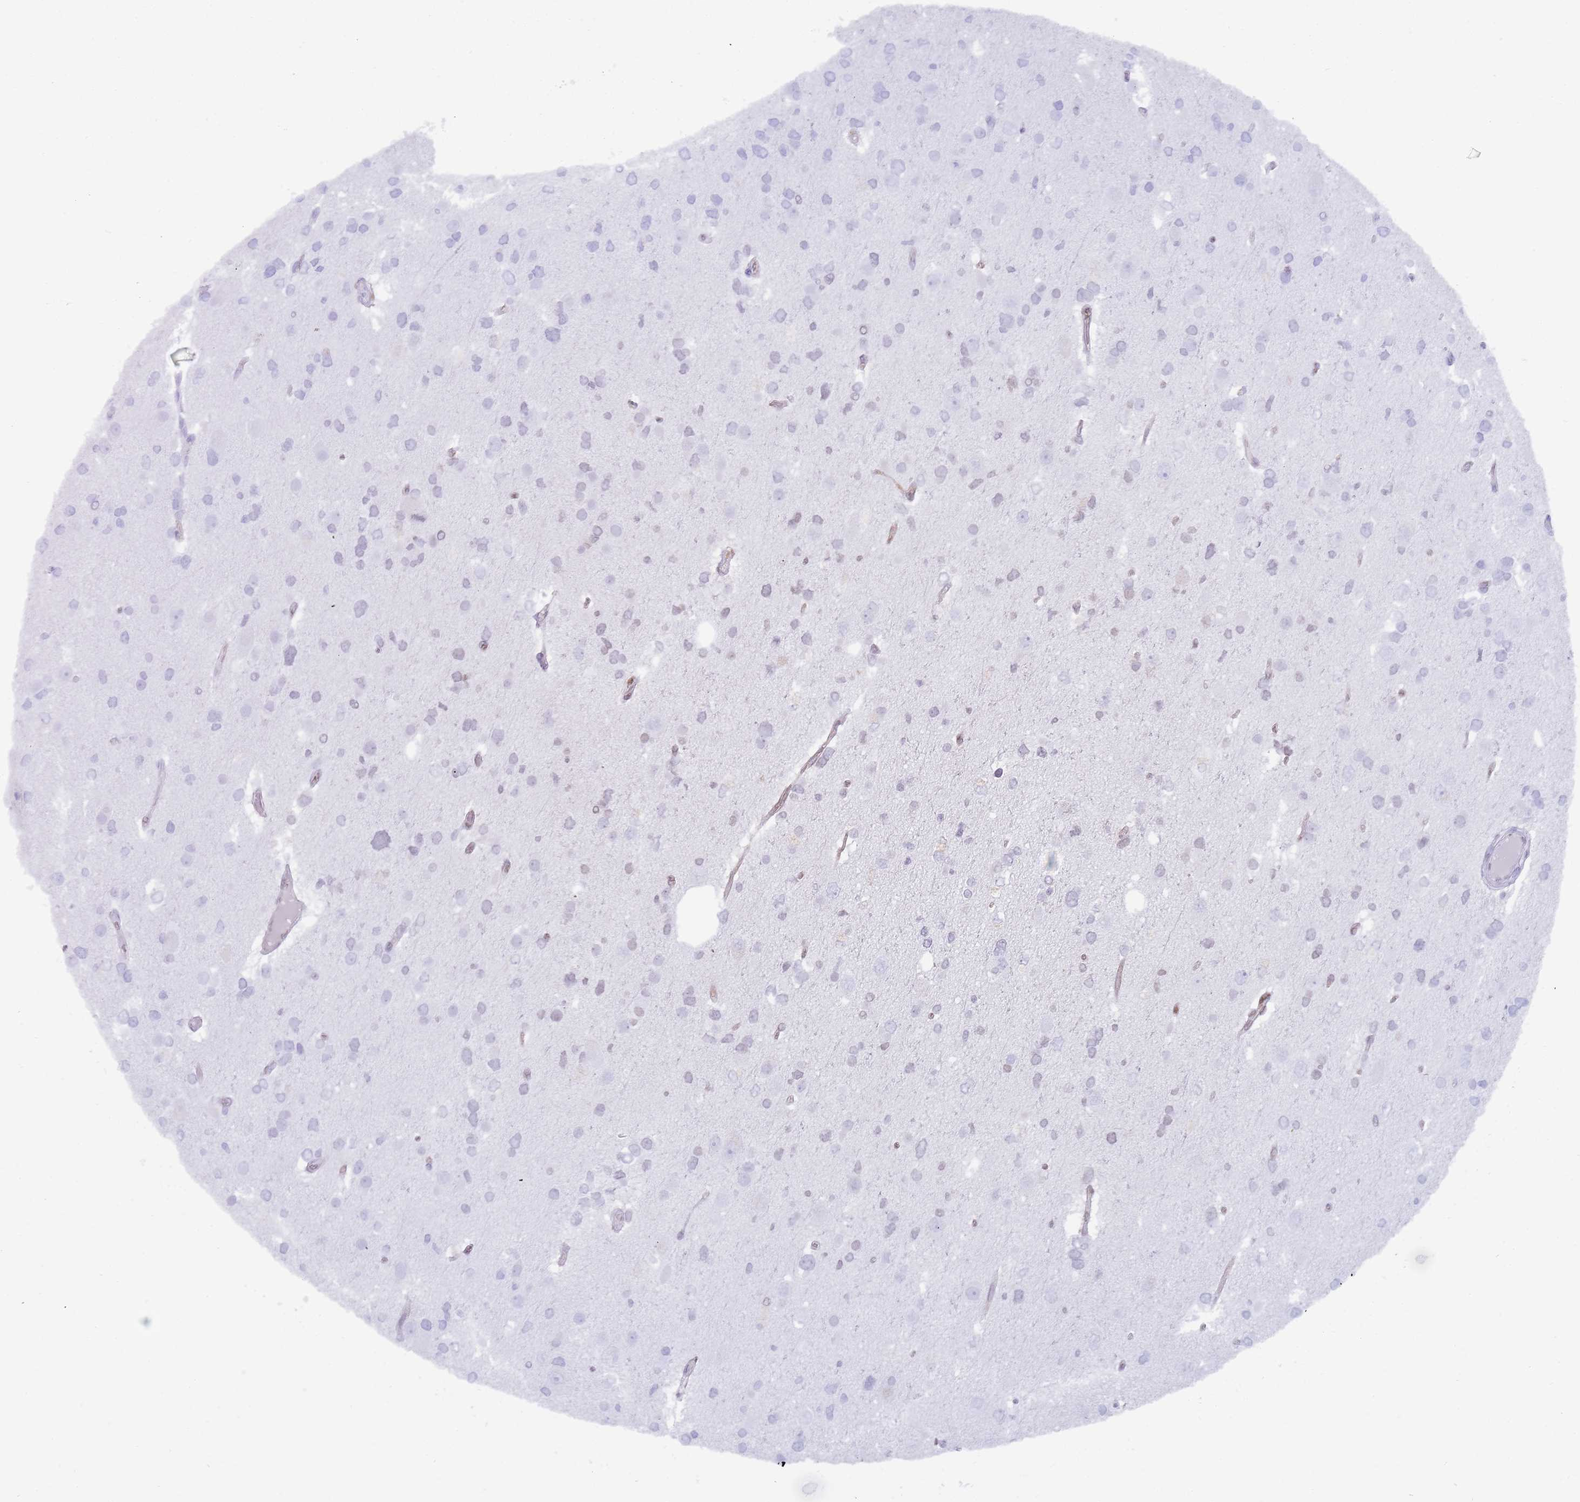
{"staining": {"intensity": "negative", "quantity": "none", "location": "none"}, "tissue": "glioma", "cell_type": "Tumor cells", "image_type": "cancer", "snomed": [{"axis": "morphology", "description": "Glioma, malignant, High grade"}, {"axis": "topography", "description": "Brain"}], "caption": "A photomicrograph of human glioma is negative for staining in tumor cells.", "gene": "HDAC8", "patient": {"sex": "male", "age": 53}}